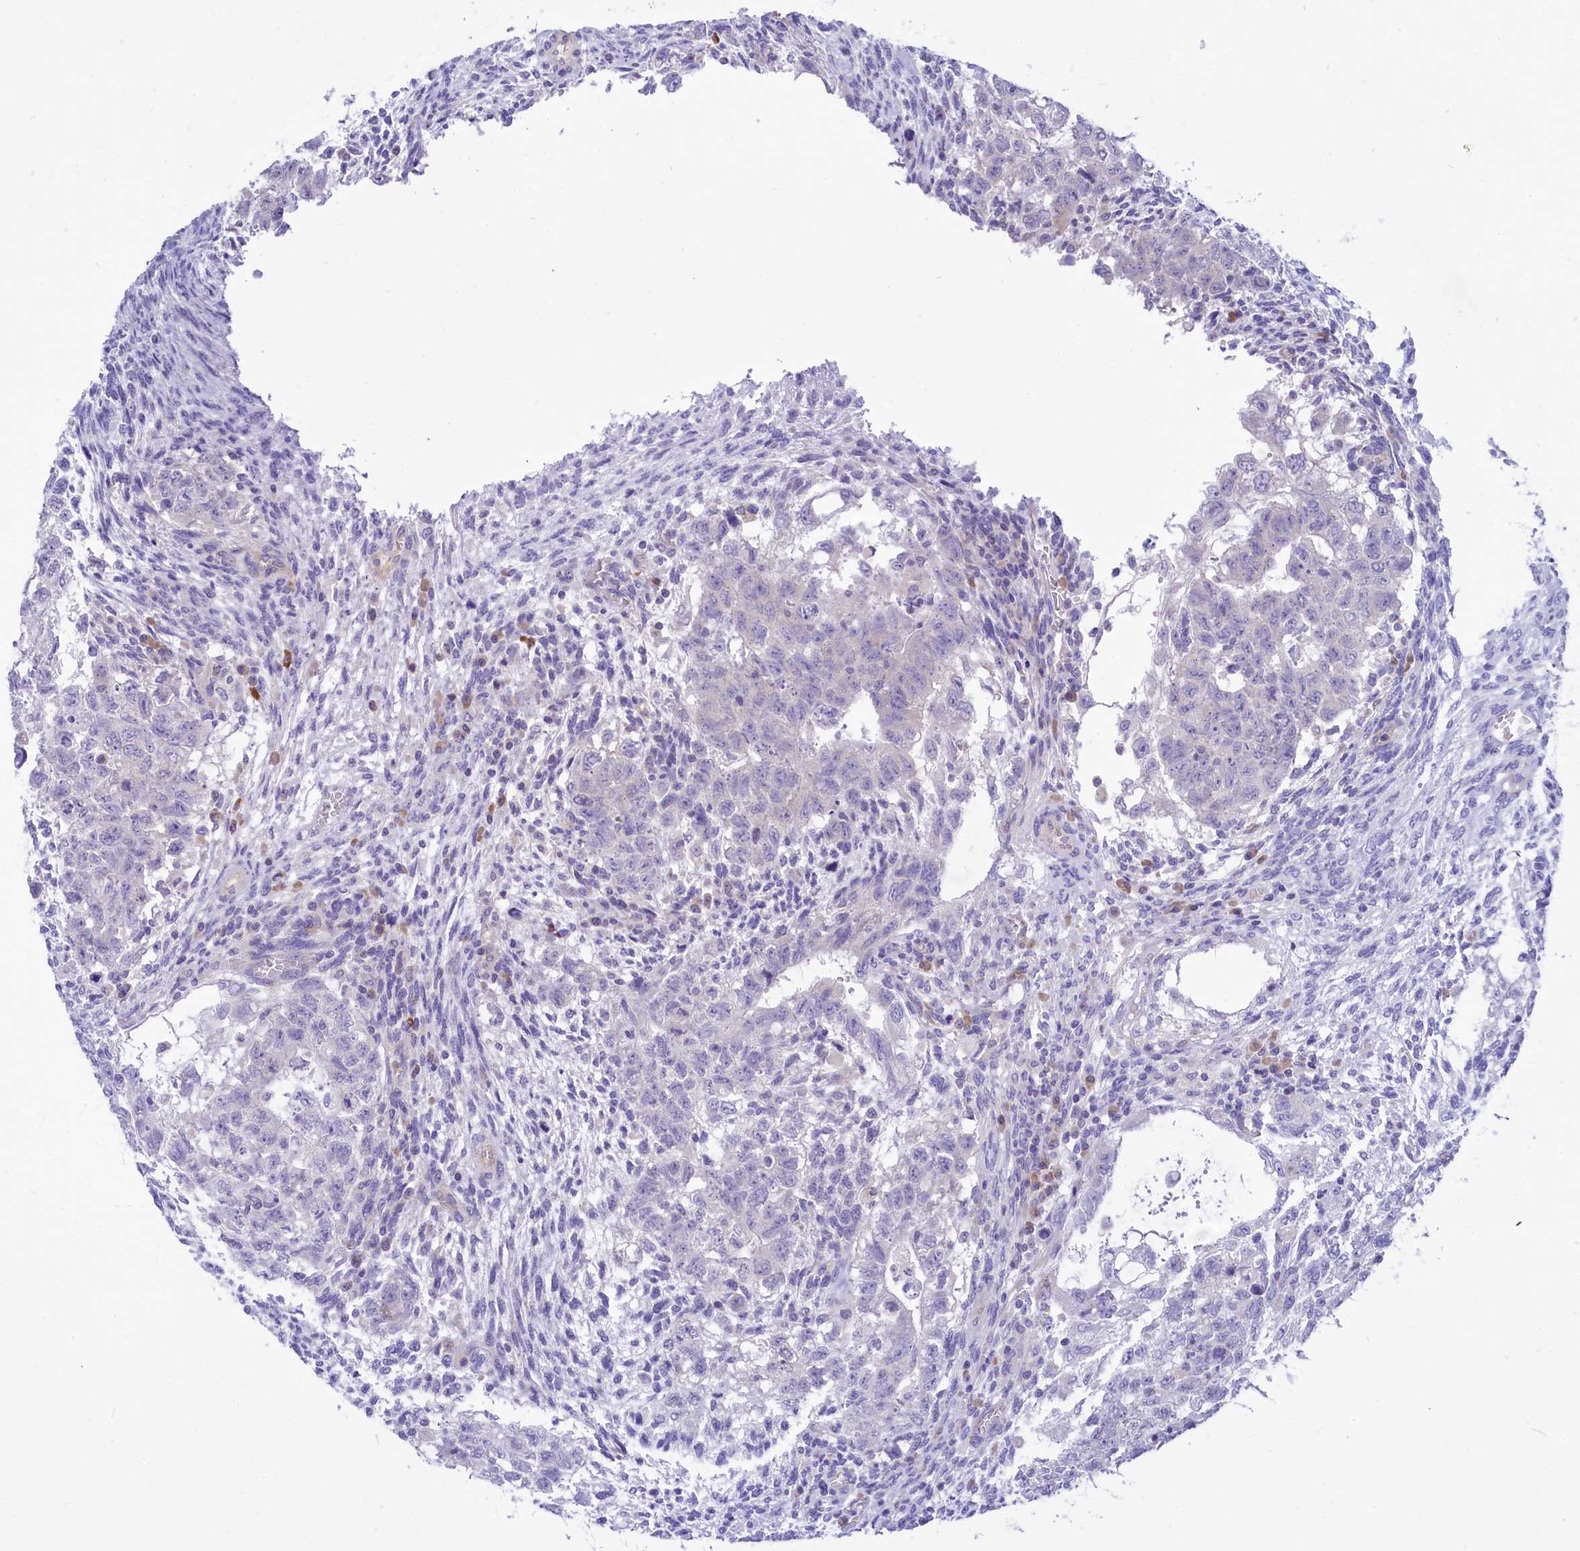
{"staining": {"intensity": "negative", "quantity": "none", "location": "none"}, "tissue": "testis cancer", "cell_type": "Tumor cells", "image_type": "cancer", "snomed": [{"axis": "morphology", "description": "Carcinoma, Embryonal, NOS"}, {"axis": "topography", "description": "Testis"}], "caption": "Micrograph shows no protein expression in tumor cells of testis cancer (embryonal carcinoma) tissue. (DAB (3,3'-diaminobenzidine) immunohistochemistry with hematoxylin counter stain).", "gene": "DCAF16", "patient": {"sex": "male", "age": 37}}